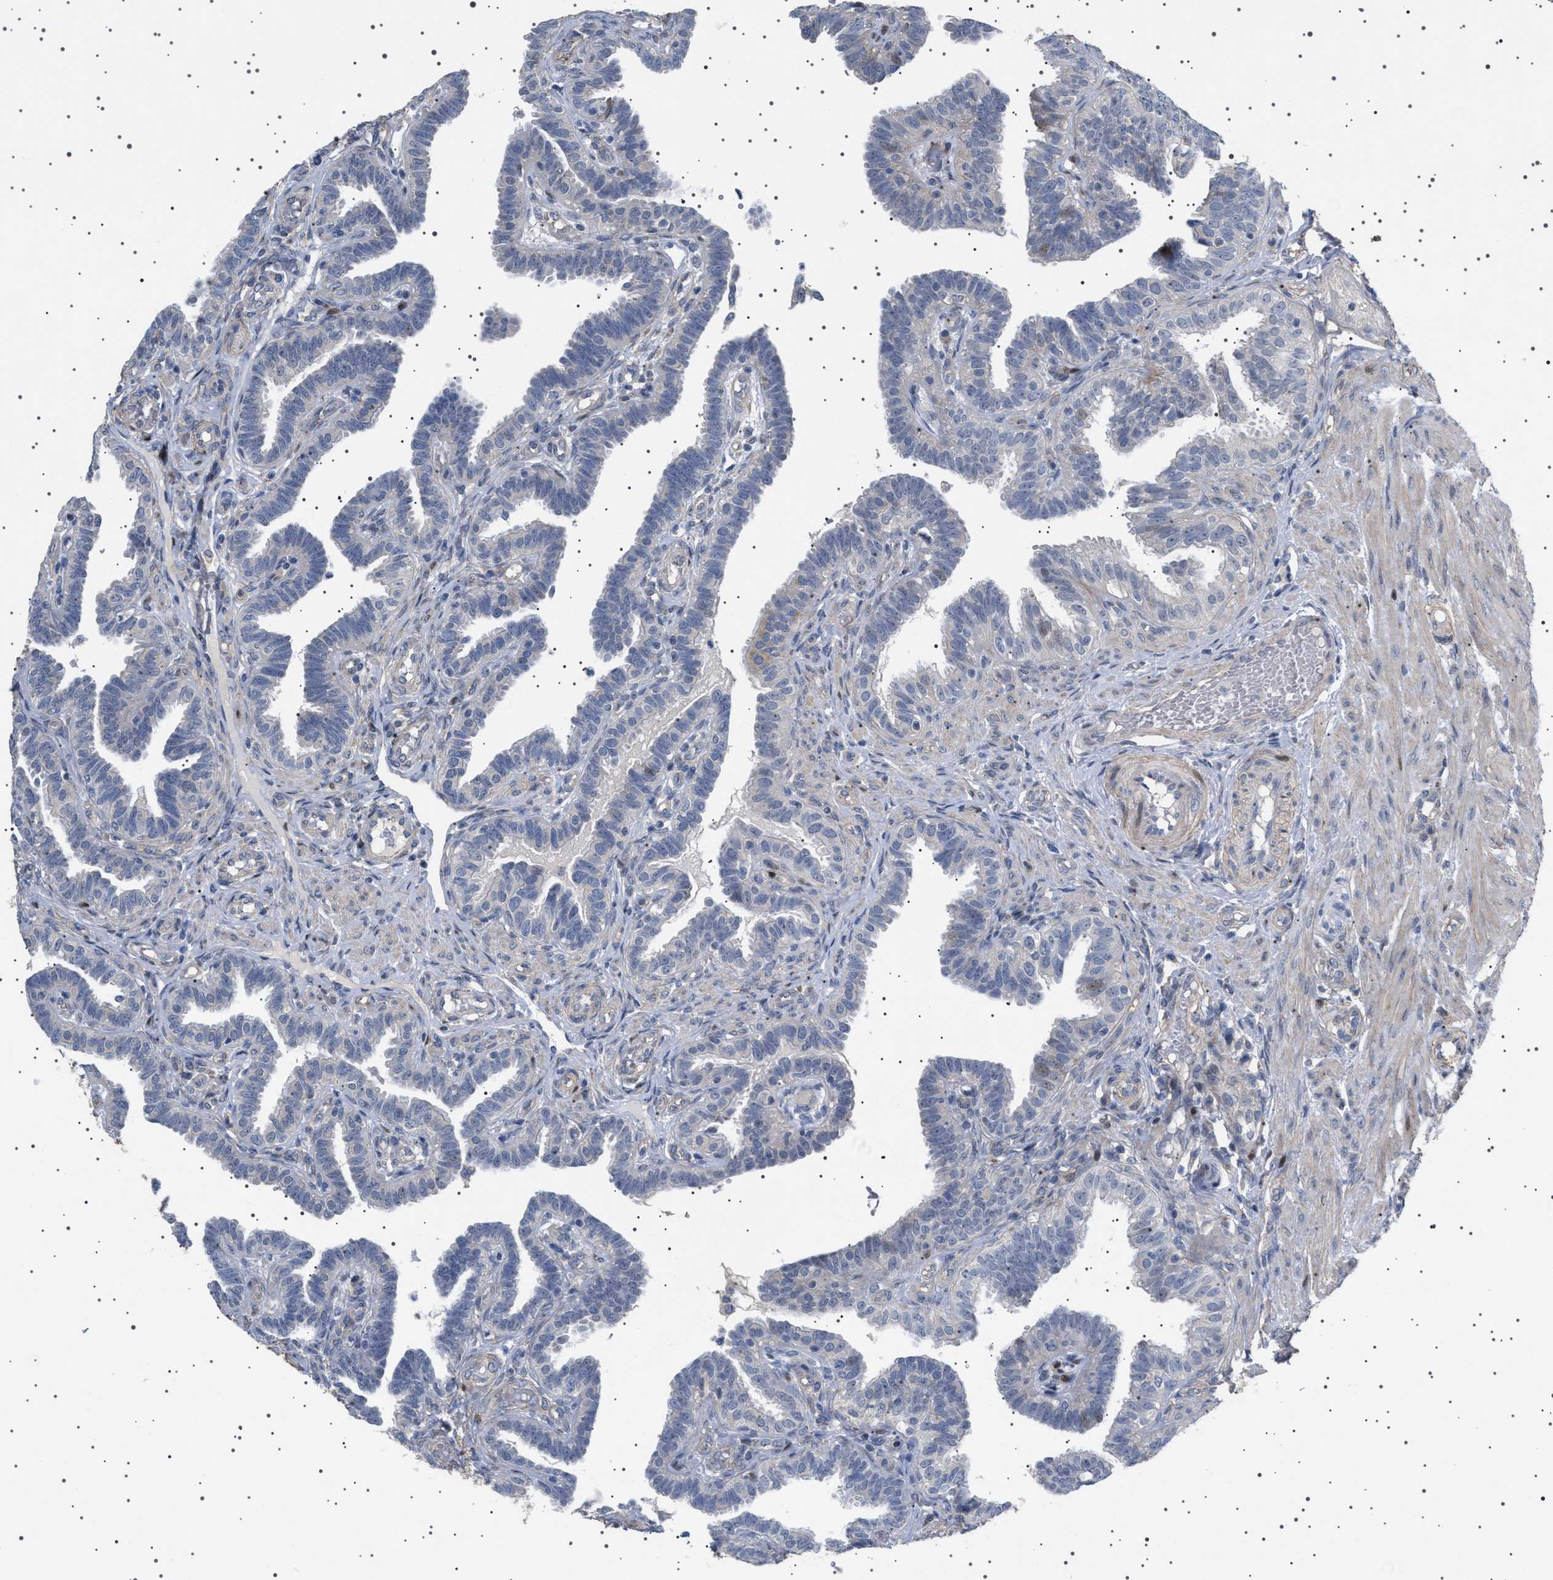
{"staining": {"intensity": "negative", "quantity": "none", "location": "none"}, "tissue": "fallopian tube", "cell_type": "Glandular cells", "image_type": "normal", "snomed": [{"axis": "morphology", "description": "Normal tissue, NOS"}, {"axis": "topography", "description": "Fallopian tube"}, {"axis": "topography", "description": "Placenta"}], "caption": "IHC image of unremarkable fallopian tube stained for a protein (brown), which demonstrates no expression in glandular cells.", "gene": "HTR1A", "patient": {"sex": "female", "age": 34}}